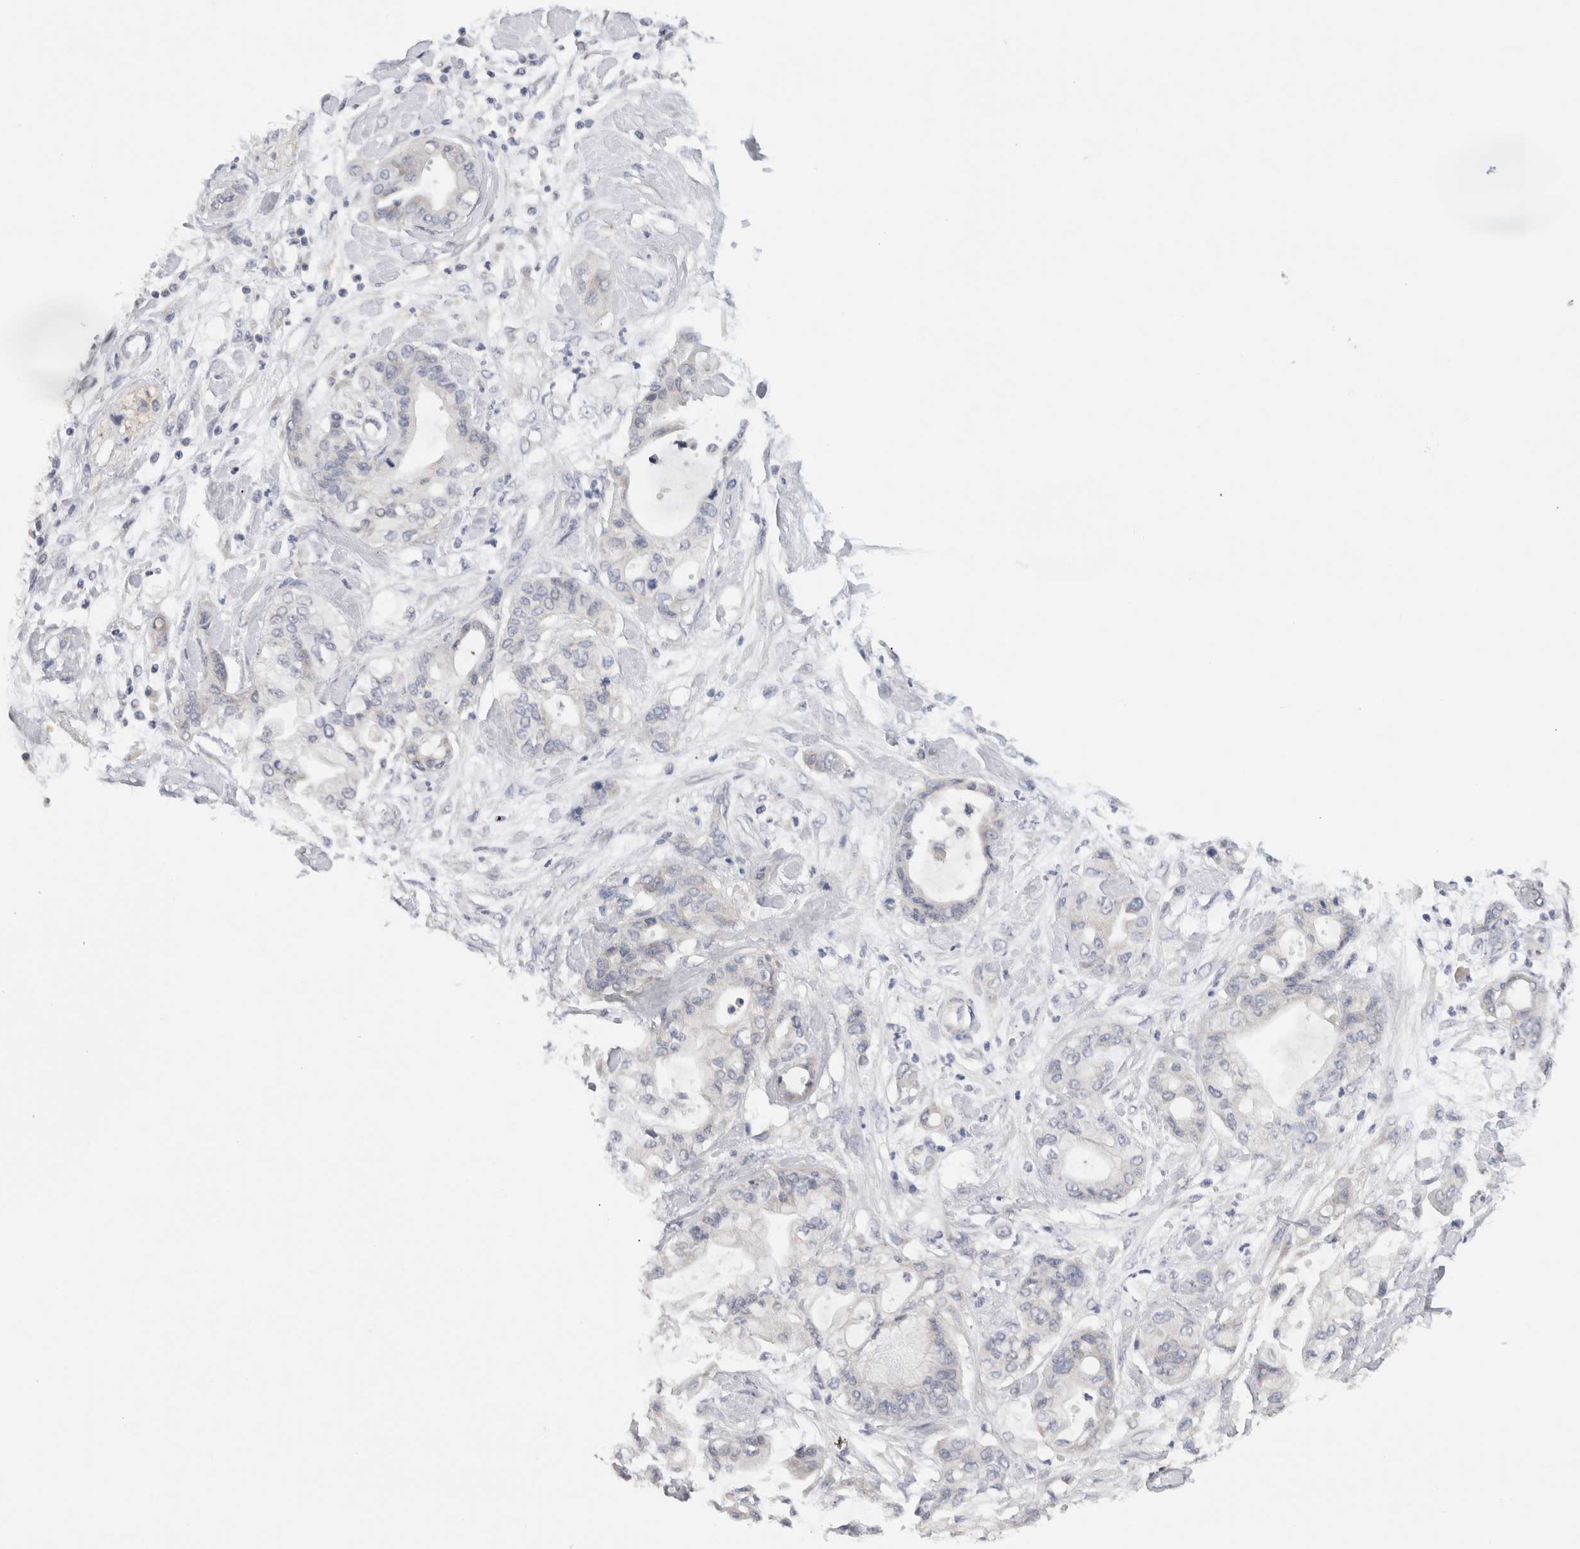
{"staining": {"intensity": "negative", "quantity": "none", "location": "none"}, "tissue": "pancreatic cancer", "cell_type": "Tumor cells", "image_type": "cancer", "snomed": [{"axis": "morphology", "description": "Adenocarcinoma, NOS"}, {"axis": "morphology", "description": "Adenocarcinoma, metastatic, NOS"}, {"axis": "topography", "description": "Lymph node"}, {"axis": "topography", "description": "Pancreas"}, {"axis": "topography", "description": "Duodenum"}], "caption": "High magnification brightfield microscopy of pancreatic cancer (metastatic adenocarcinoma) stained with DAB (3,3'-diaminobenzidine) (brown) and counterstained with hematoxylin (blue): tumor cells show no significant staining. (DAB (3,3'-diaminobenzidine) immunohistochemistry, high magnification).", "gene": "CHRM4", "patient": {"sex": "female", "age": 64}}